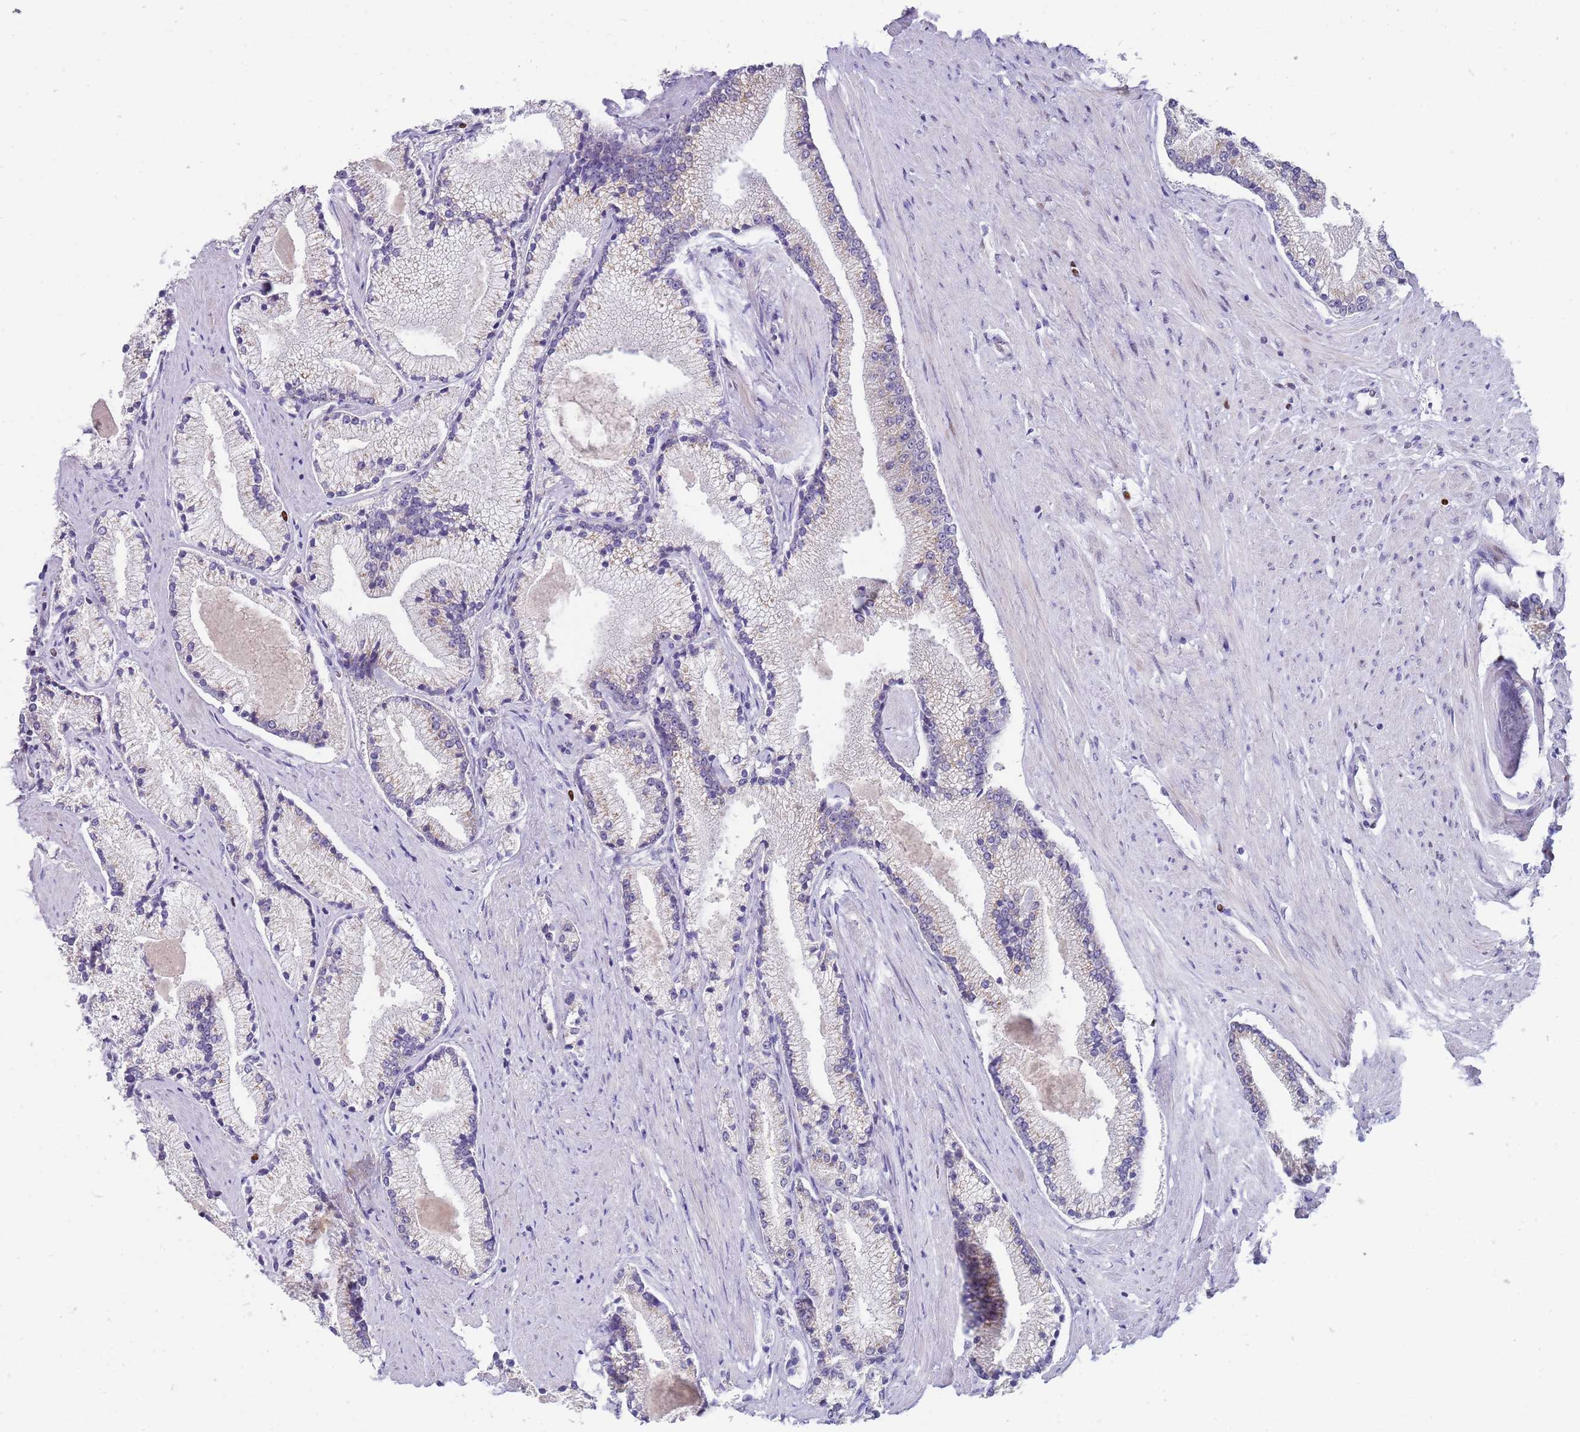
{"staining": {"intensity": "negative", "quantity": "none", "location": "none"}, "tissue": "prostate cancer", "cell_type": "Tumor cells", "image_type": "cancer", "snomed": [{"axis": "morphology", "description": "Adenocarcinoma, High grade"}, {"axis": "topography", "description": "Prostate"}], "caption": "An image of human prostate cancer is negative for staining in tumor cells.", "gene": "STK25", "patient": {"sex": "male", "age": 67}}